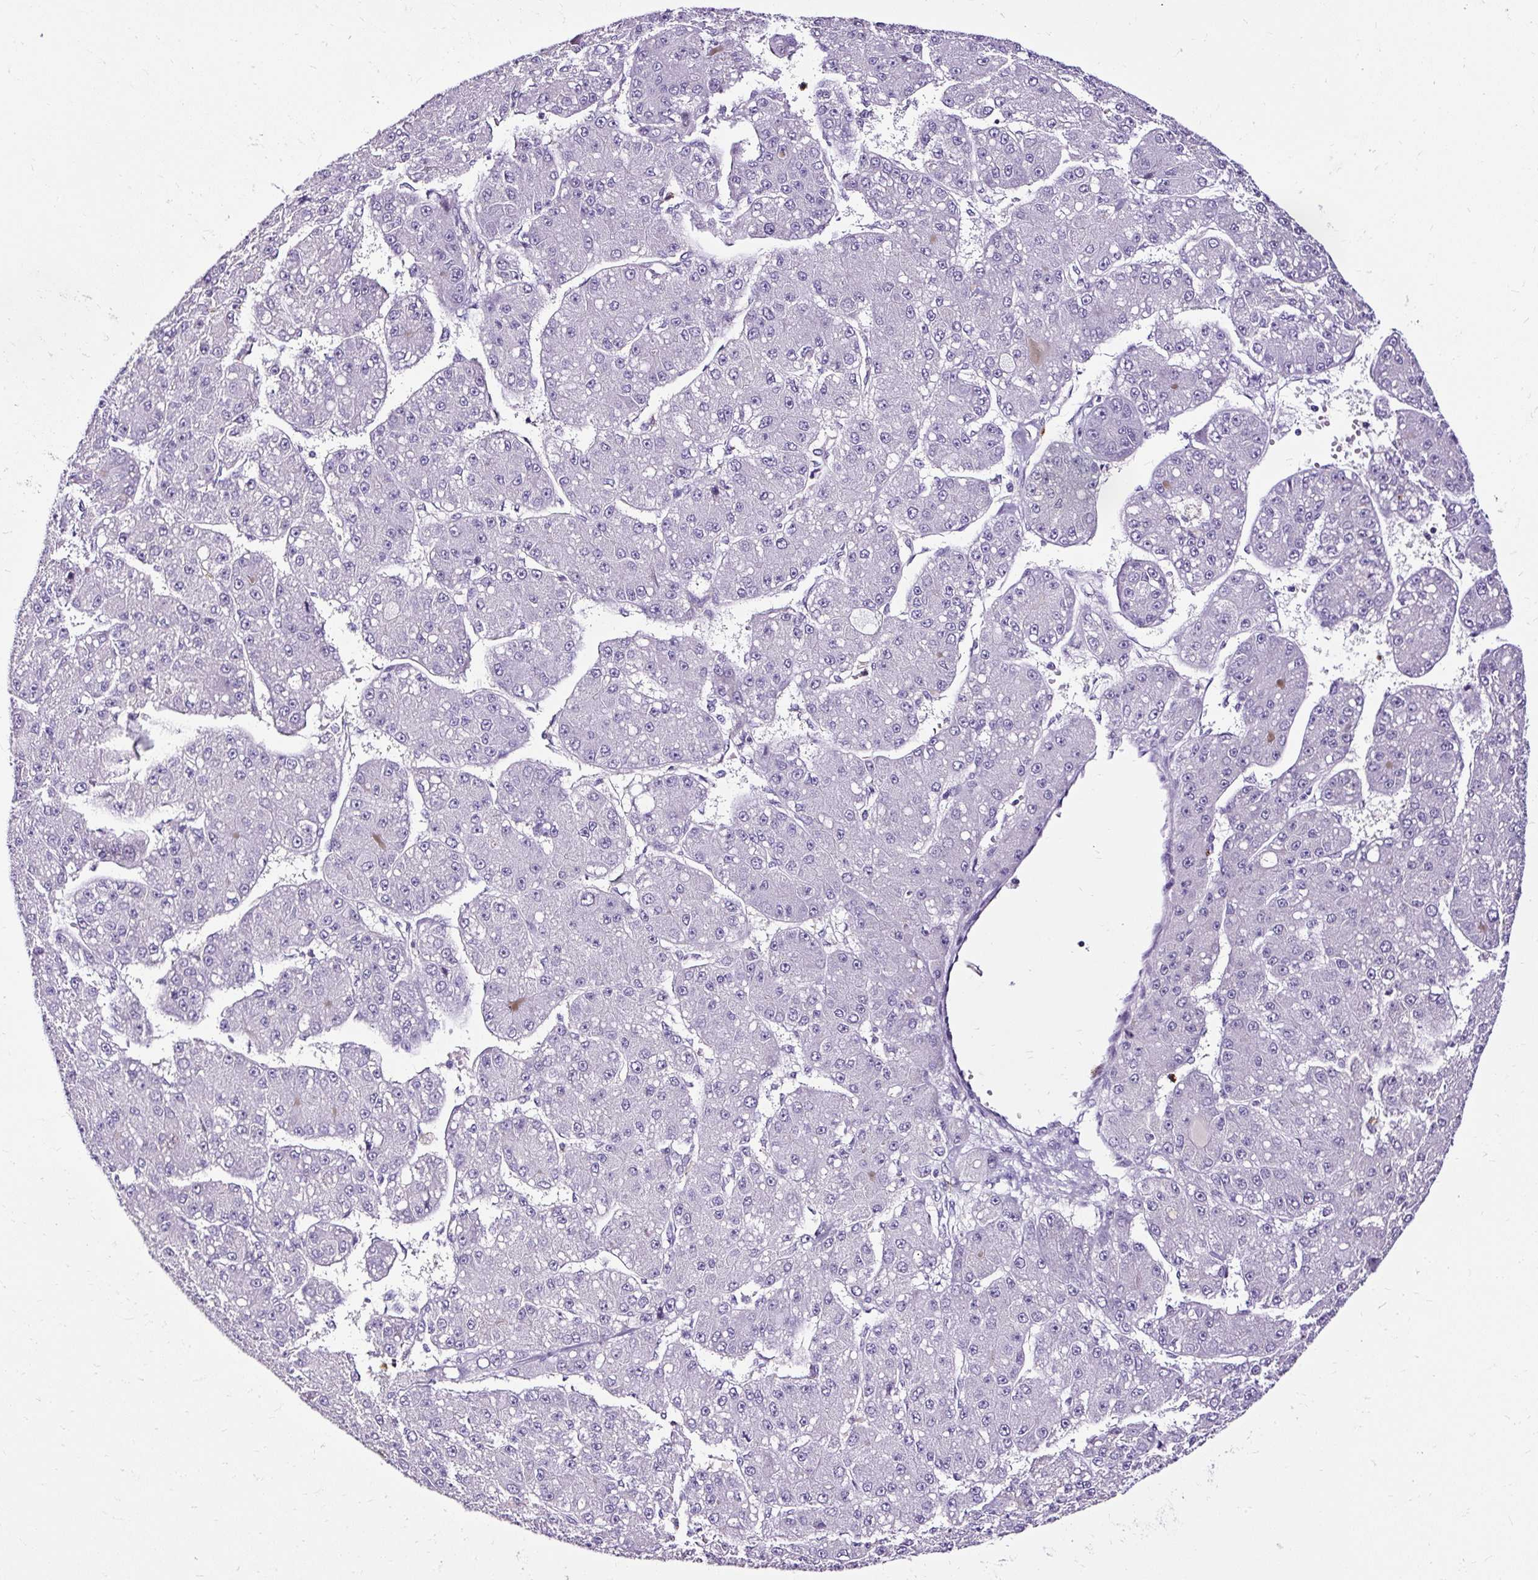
{"staining": {"intensity": "negative", "quantity": "none", "location": "none"}, "tissue": "liver cancer", "cell_type": "Tumor cells", "image_type": "cancer", "snomed": [{"axis": "morphology", "description": "Carcinoma, Hepatocellular, NOS"}, {"axis": "topography", "description": "Liver"}], "caption": "IHC of human liver cancer reveals no staining in tumor cells.", "gene": "SLC7A8", "patient": {"sex": "male", "age": 67}}